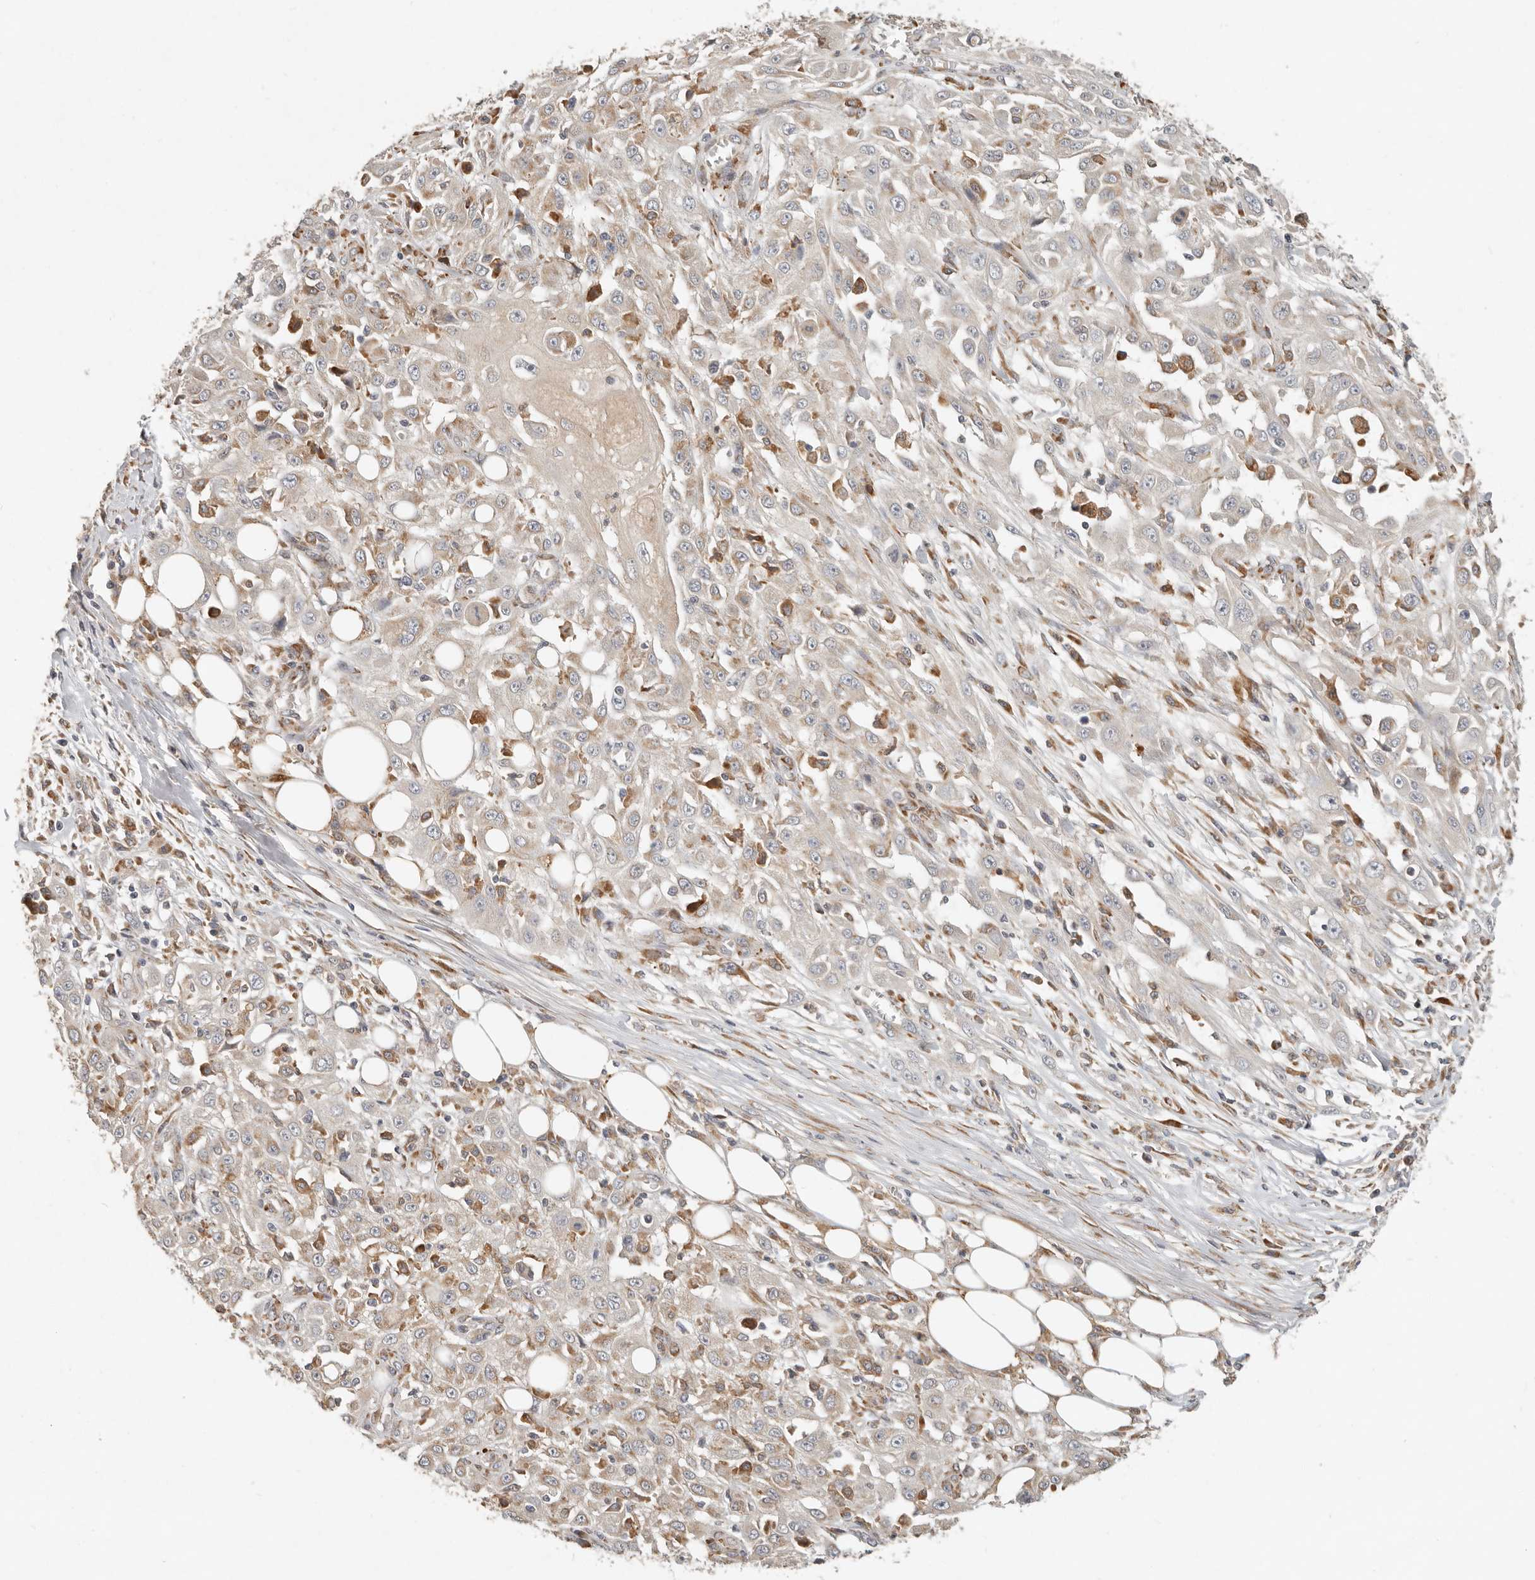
{"staining": {"intensity": "weak", "quantity": ">75%", "location": "cytoplasmic/membranous"}, "tissue": "skin cancer", "cell_type": "Tumor cells", "image_type": "cancer", "snomed": [{"axis": "morphology", "description": "Squamous cell carcinoma, NOS"}, {"axis": "morphology", "description": "Squamous cell carcinoma, metastatic, NOS"}, {"axis": "topography", "description": "Skin"}, {"axis": "topography", "description": "Lymph node"}], "caption": "This micrograph demonstrates immunohistochemistry staining of skin cancer (metastatic squamous cell carcinoma), with low weak cytoplasmic/membranous positivity in approximately >75% of tumor cells.", "gene": "ARHGEF10L", "patient": {"sex": "male", "age": 75}}